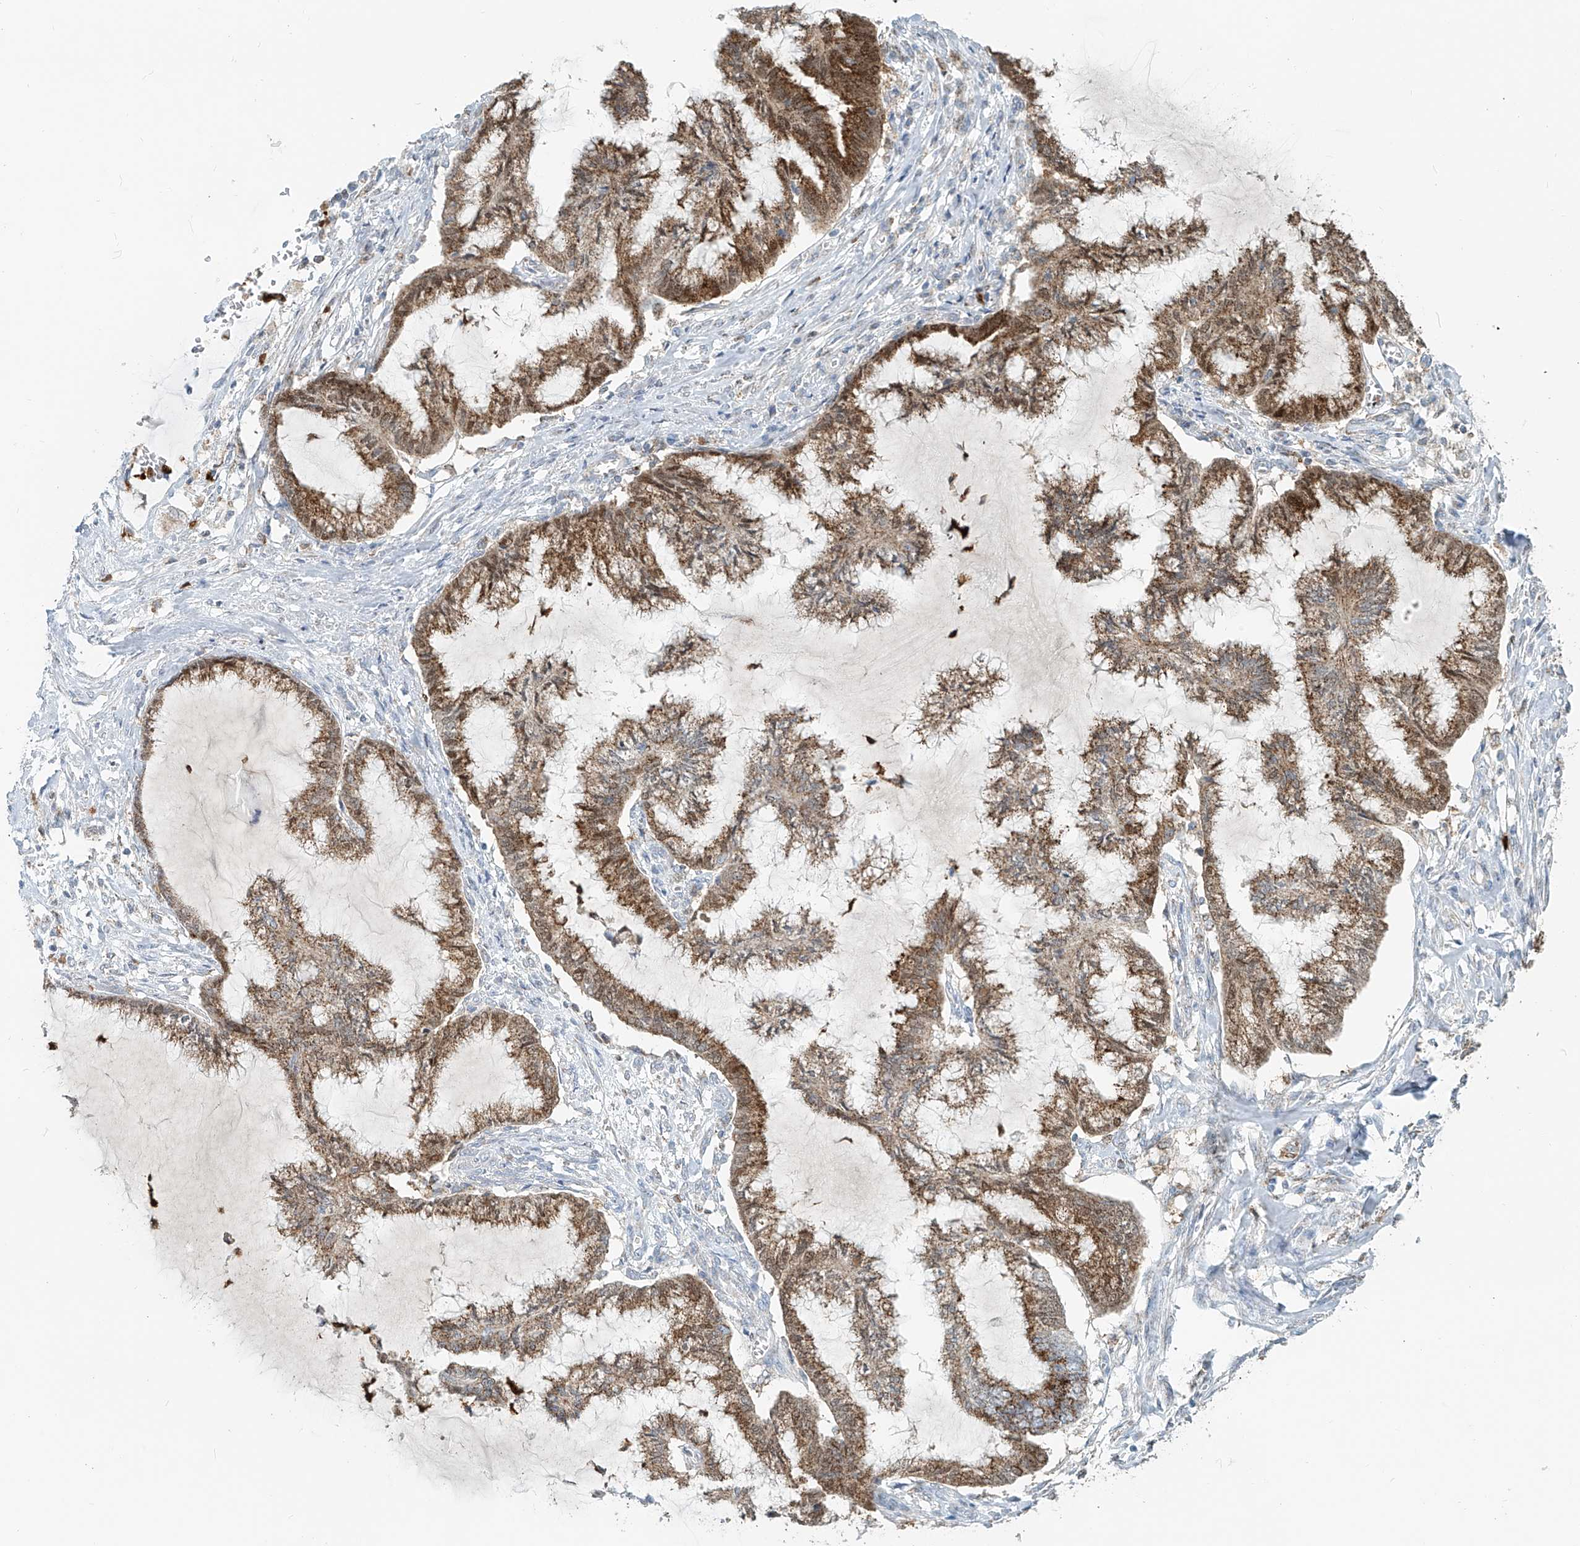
{"staining": {"intensity": "moderate", "quantity": ">75%", "location": "cytoplasmic/membranous"}, "tissue": "endometrial cancer", "cell_type": "Tumor cells", "image_type": "cancer", "snomed": [{"axis": "morphology", "description": "Adenocarcinoma, NOS"}, {"axis": "topography", "description": "Endometrium"}], "caption": "Approximately >75% of tumor cells in human endometrial cancer exhibit moderate cytoplasmic/membranous protein staining as visualized by brown immunohistochemical staining.", "gene": "PTPRA", "patient": {"sex": "female", "age": 86}}